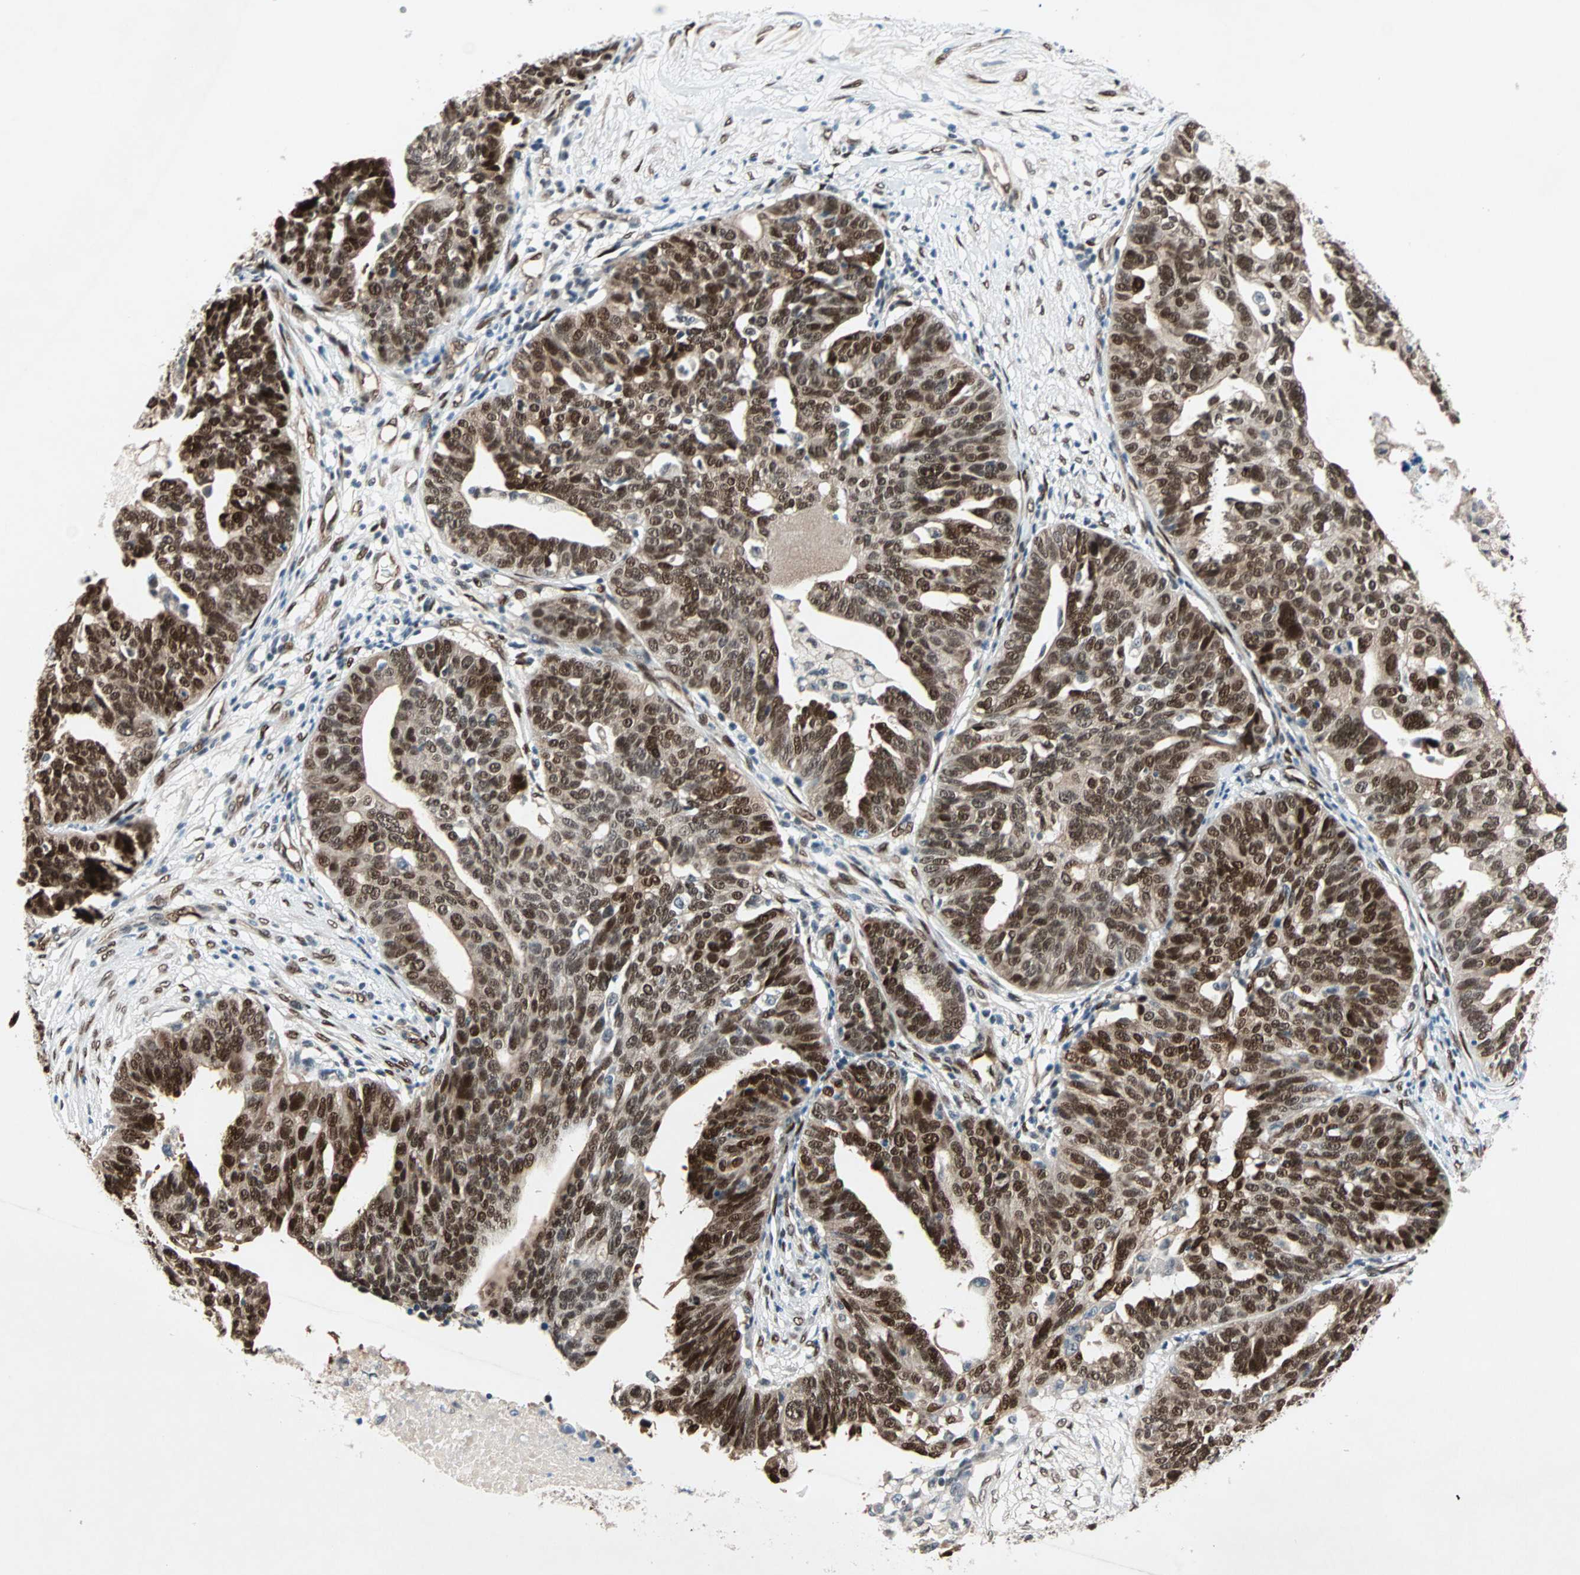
{"staining": {"intensity": "strong", "quantity": ">75%", "location": "cytoplasmic/membranous,nuclear"}, "tissue": "ovarian cancer", "cell_type": "Tumor cells", "image_type": "cancer", "snomed": [{"axis": "morphology", "description": "Cystadenocarcinoma, serous, NOS"}, {"axis": "topography", "description": "Ovary"}], "caption": "Tumor cells exhibit strong cytoplasmic/membranous and nuclear staining in about >75% of cells in ovarian cancer.", "gene": "WWTR1", "patient": {"sex": "female", "age": 59}}